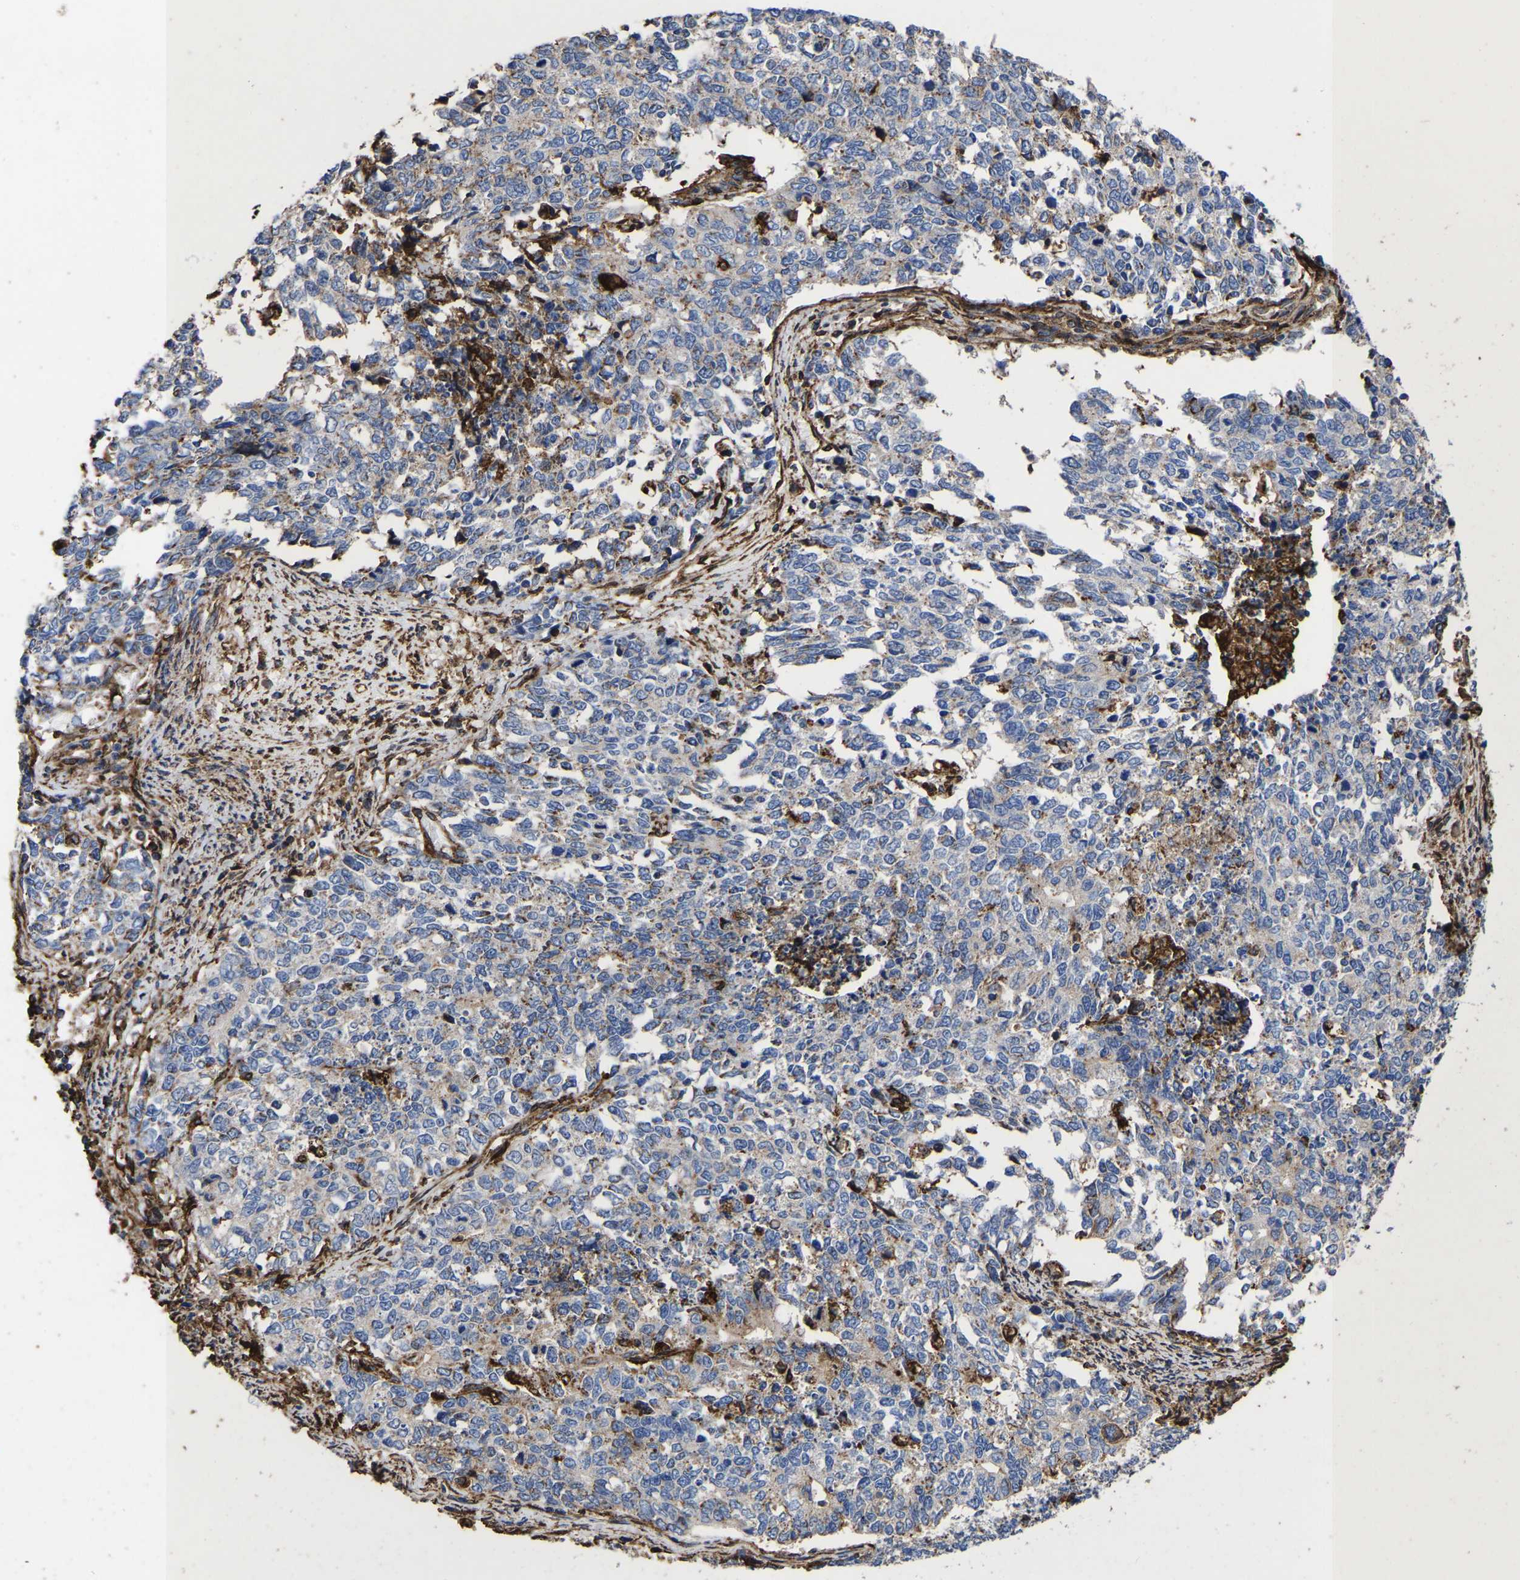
{"staining": {"intensity": "negative", "quantity": "none", "location": "none"}, "tissue": "cervical cancer", "cell_type": "Tumor cells", "image_type": "cancer", "snomed": [{"axis": "morphology", "description": "Squamous cell carcinoma, NOS"}, {"axis": "topography", "description": "Cervix"}], "caption": "The image demonstrates no staining of tumor cells in cervical cancer. The staining is performed using DAB (3,3'-diaminobenzidine) brown chromogen with nuclei counter-stained in using hematoxylin.", "gene": "LIF", "patient": {"sex": "female", "age": 63}}